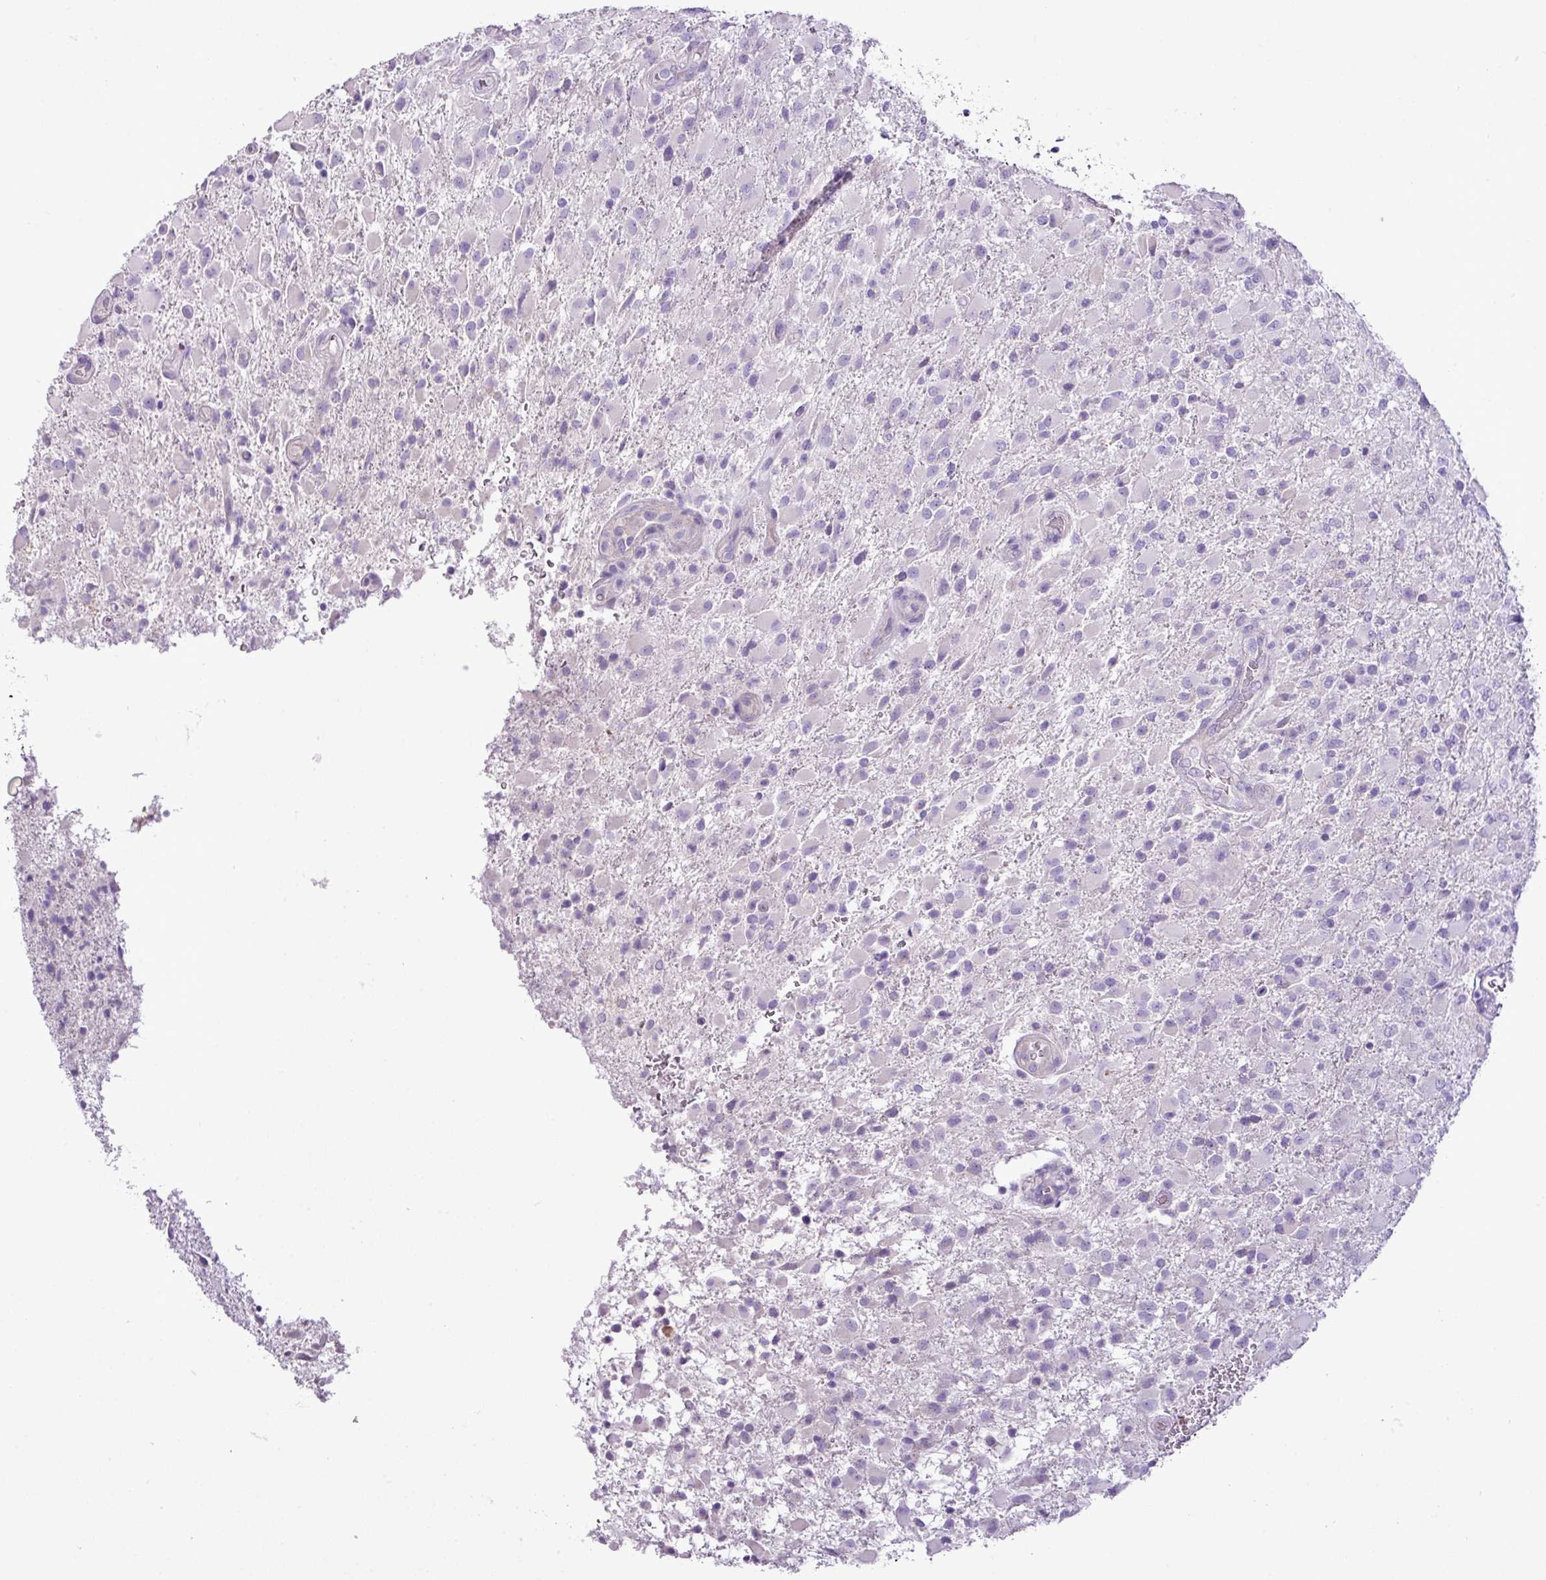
{"staining": {"intensity": "negative", "quantity": "none", "location": "none"}, "tissue": "glioma", "cell_type": "Tumor cells", "image_type": "cancer", "snomed": [{"axis": "morphology", "description": "Glioma, malignant, Low grade"}, {"axis": "topography", "description": "Brain"}], "caption": "Immunohistochemical staining of human glioma exhibits no significant expression in tumor cells.", "gene": "ZSCAN5A", "patient": {"sex": "male", "age": 65}}